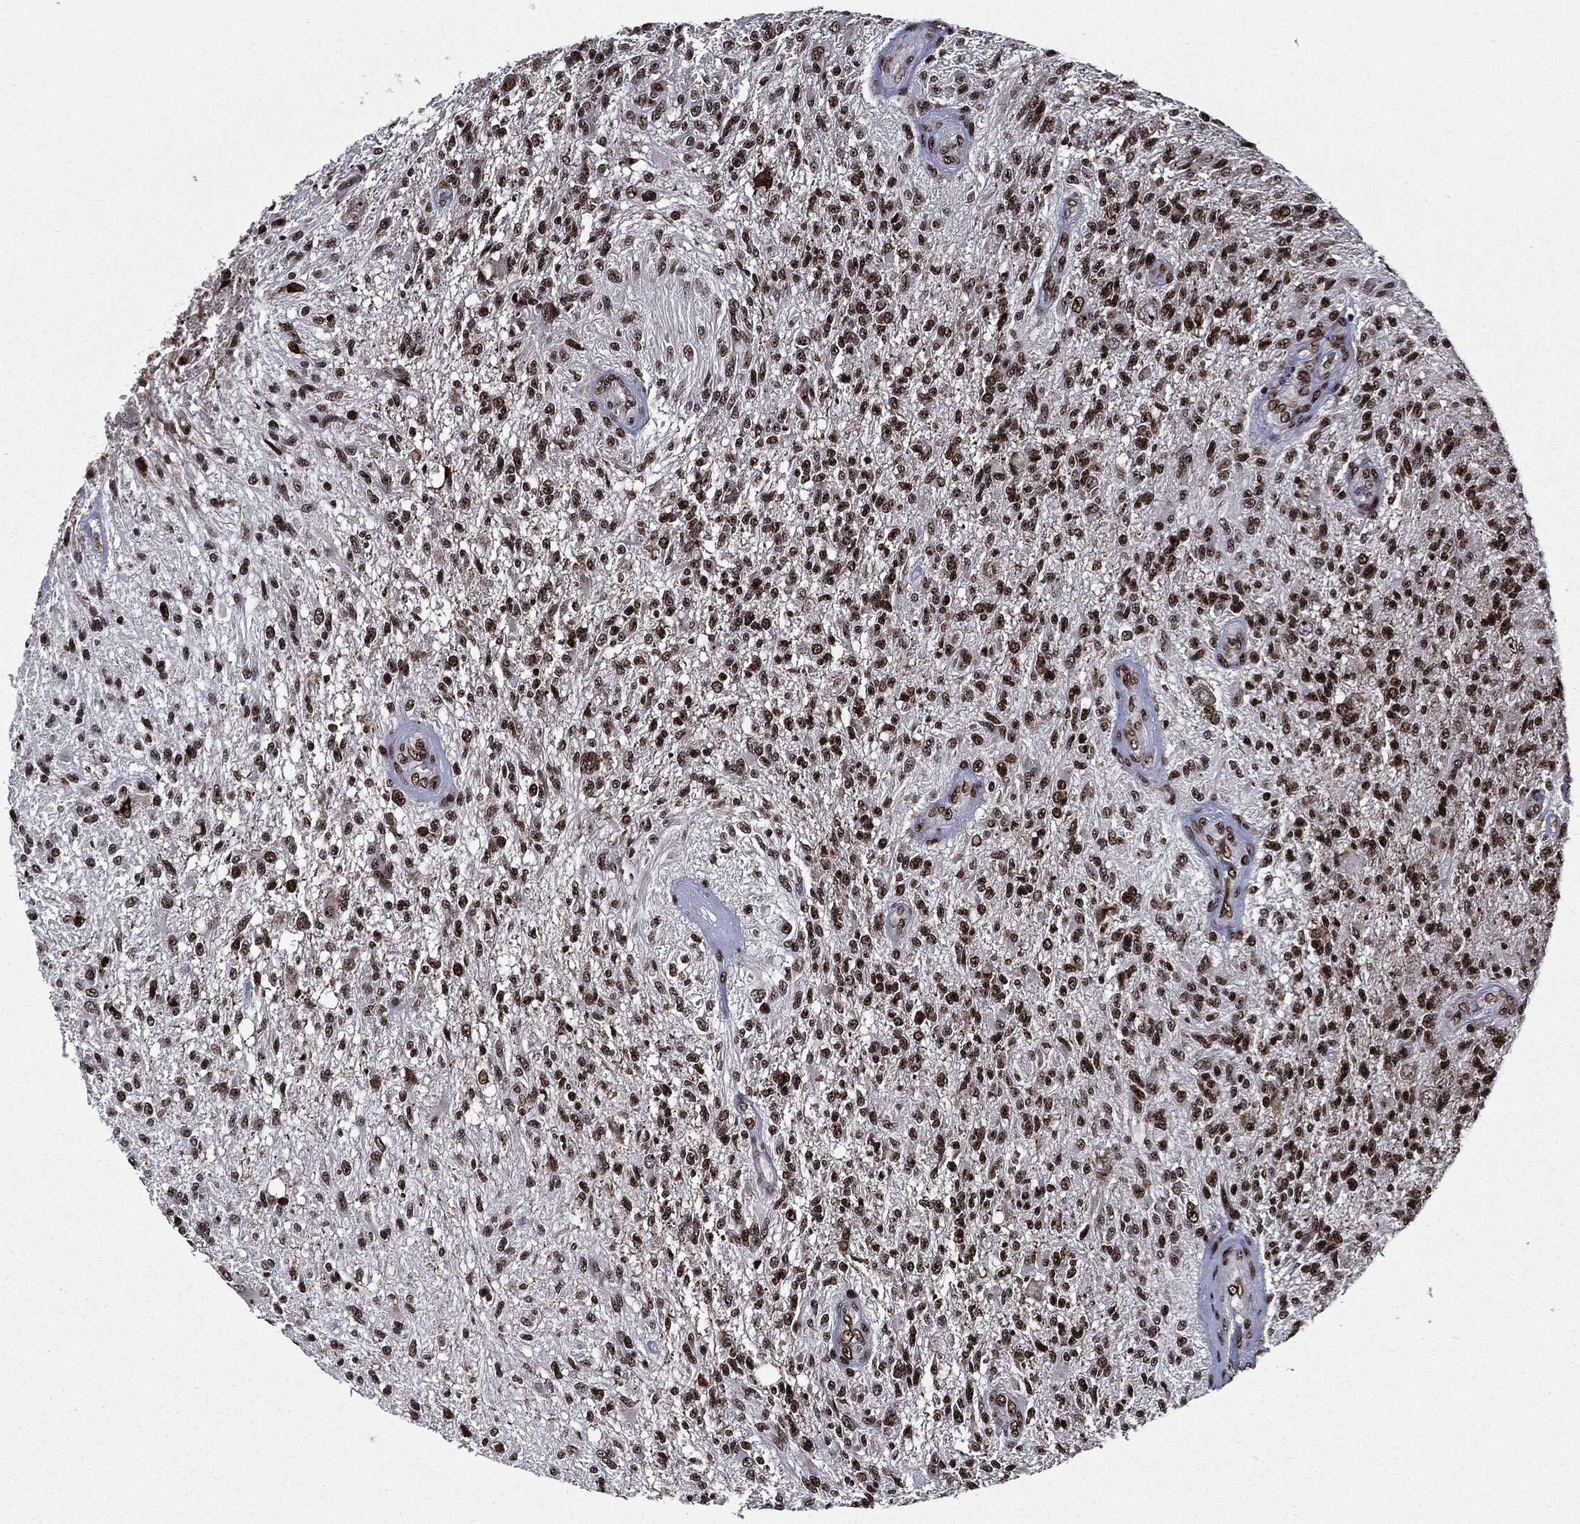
{"staining": {"intensity": "strong", "quantity": ">75%", "location": "nuclear"}, "tissue": "glioma", "cell_type": "Tumor cells", "image_type": "cancer", "snomed": [{"axis": "morphology", "description": "Glioma, malignant, High grade"}, {"axis": "topography", "description": "Brain"}], "caption": "Protein expression analysis of glioma exhibits strong nuclear expression in about >75% of tumor cells.", "gene": "ZFP91", "patient": {"sex": "male", "age": 56}}